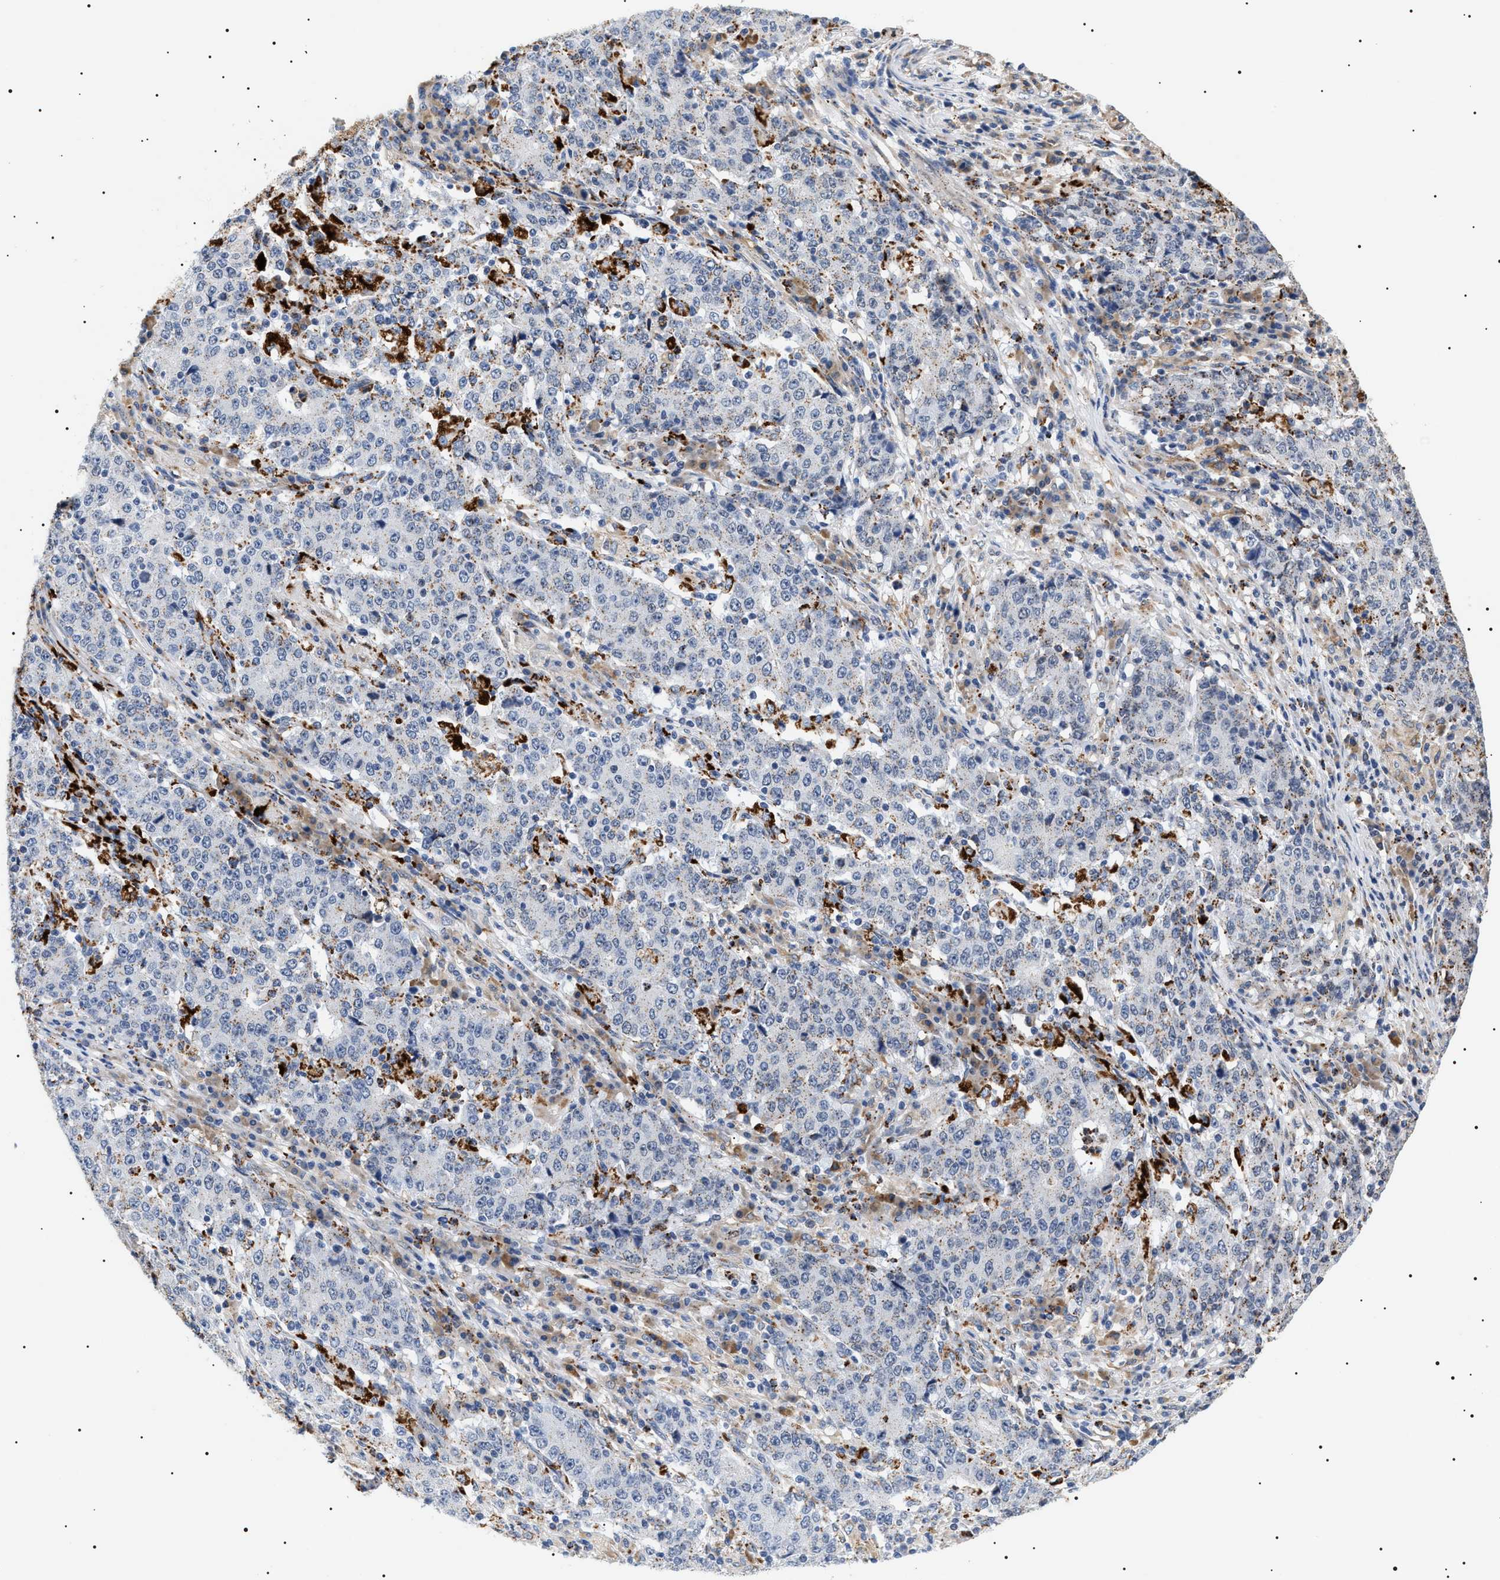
{"staining": {"intensity": "negative", "quantity": "none", "location": "none"}, "tissue": "stomach cancer", "cell_type": "Tumor cells", "image_type": "cancer", "snomed": [{"axis": "morphology", "description": "Adenocarcinoma, NOS"}, {"axis": "topography", "description": "Stomach"}], "caption": "Immunohistochemistry of human stomach cancer (adenocarcinoma) shows no expression in tumor cells.", "gene": "HSD17B11", "patient": {"sex": "male", "age": 59}}